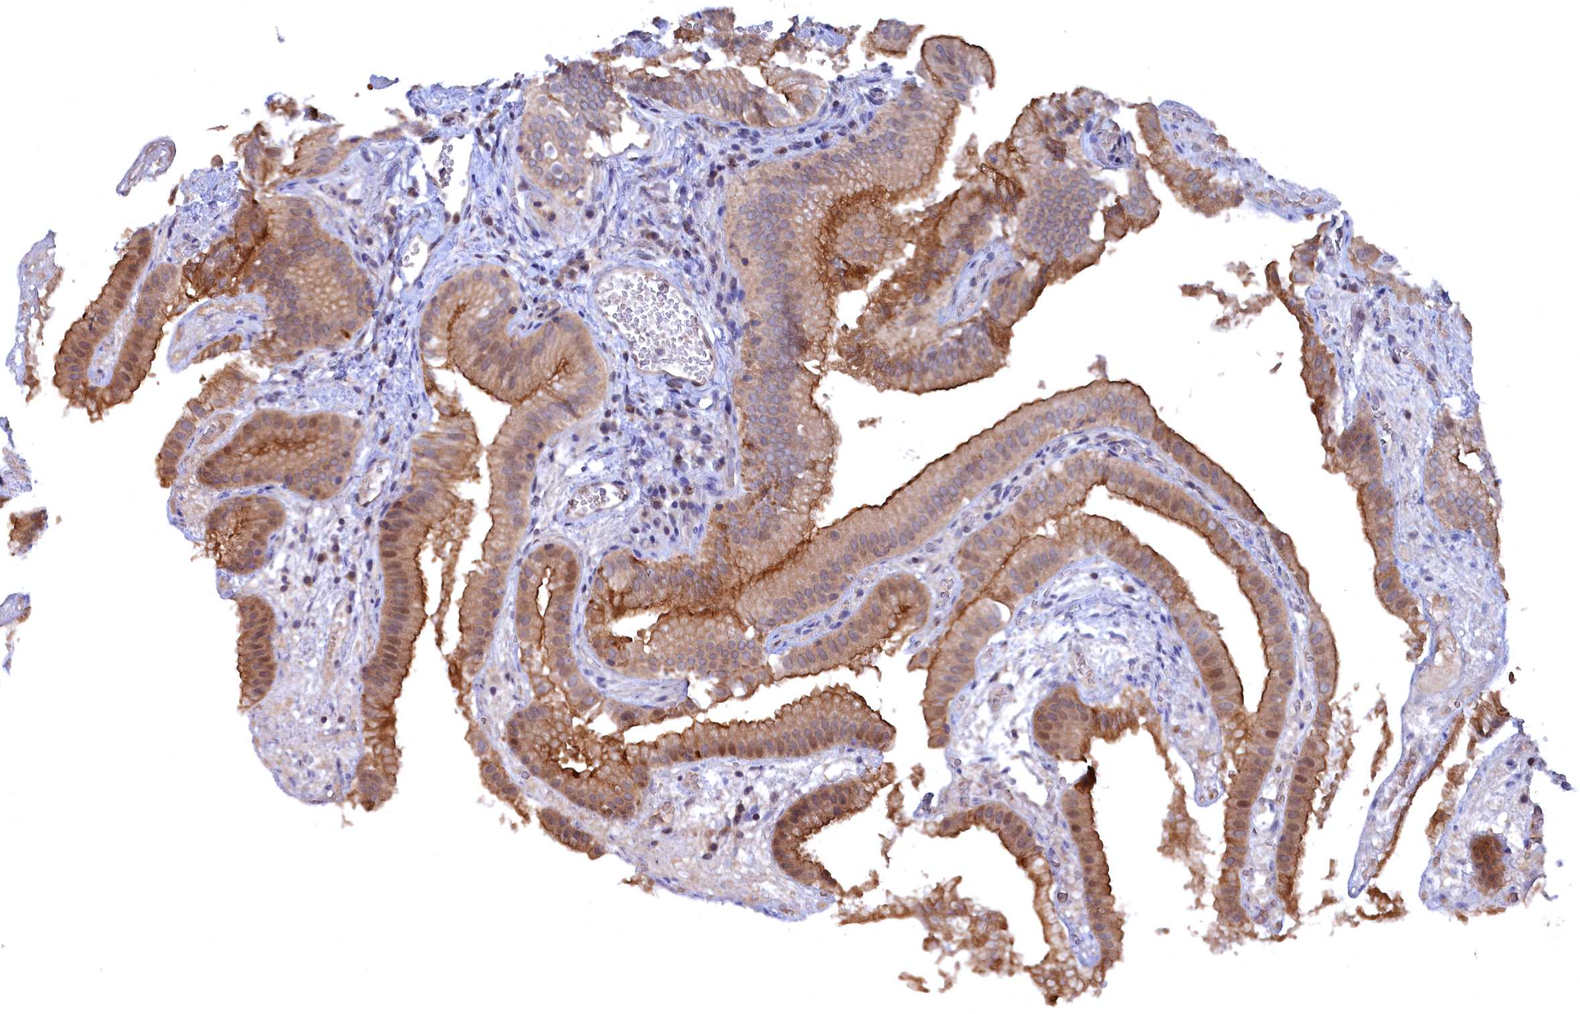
{"staining": {"intensity": "moderate", "quantity": ">75%", "location": "cytoplasmic/membranous,nuclear"}, "tissue": "gallbladder", "cell_type": "Glandular cells", "image_type": "normal", "snomed": [{"axis": "morphology", "description": "Normal tissue, NOS"}, {"axis": "topography", "description": "Gallbladder"}], "caption": "This image displays normal gallbladder stained with immunohistochemistry to label a protein in brown. The cytoplasmic/membranous,nuclear of glandular cells show moderate positivity for the protein. Nuclei are counter-stained blue.", "gene": "TMC5", "patient": {"sex": "female", "age": 30}}